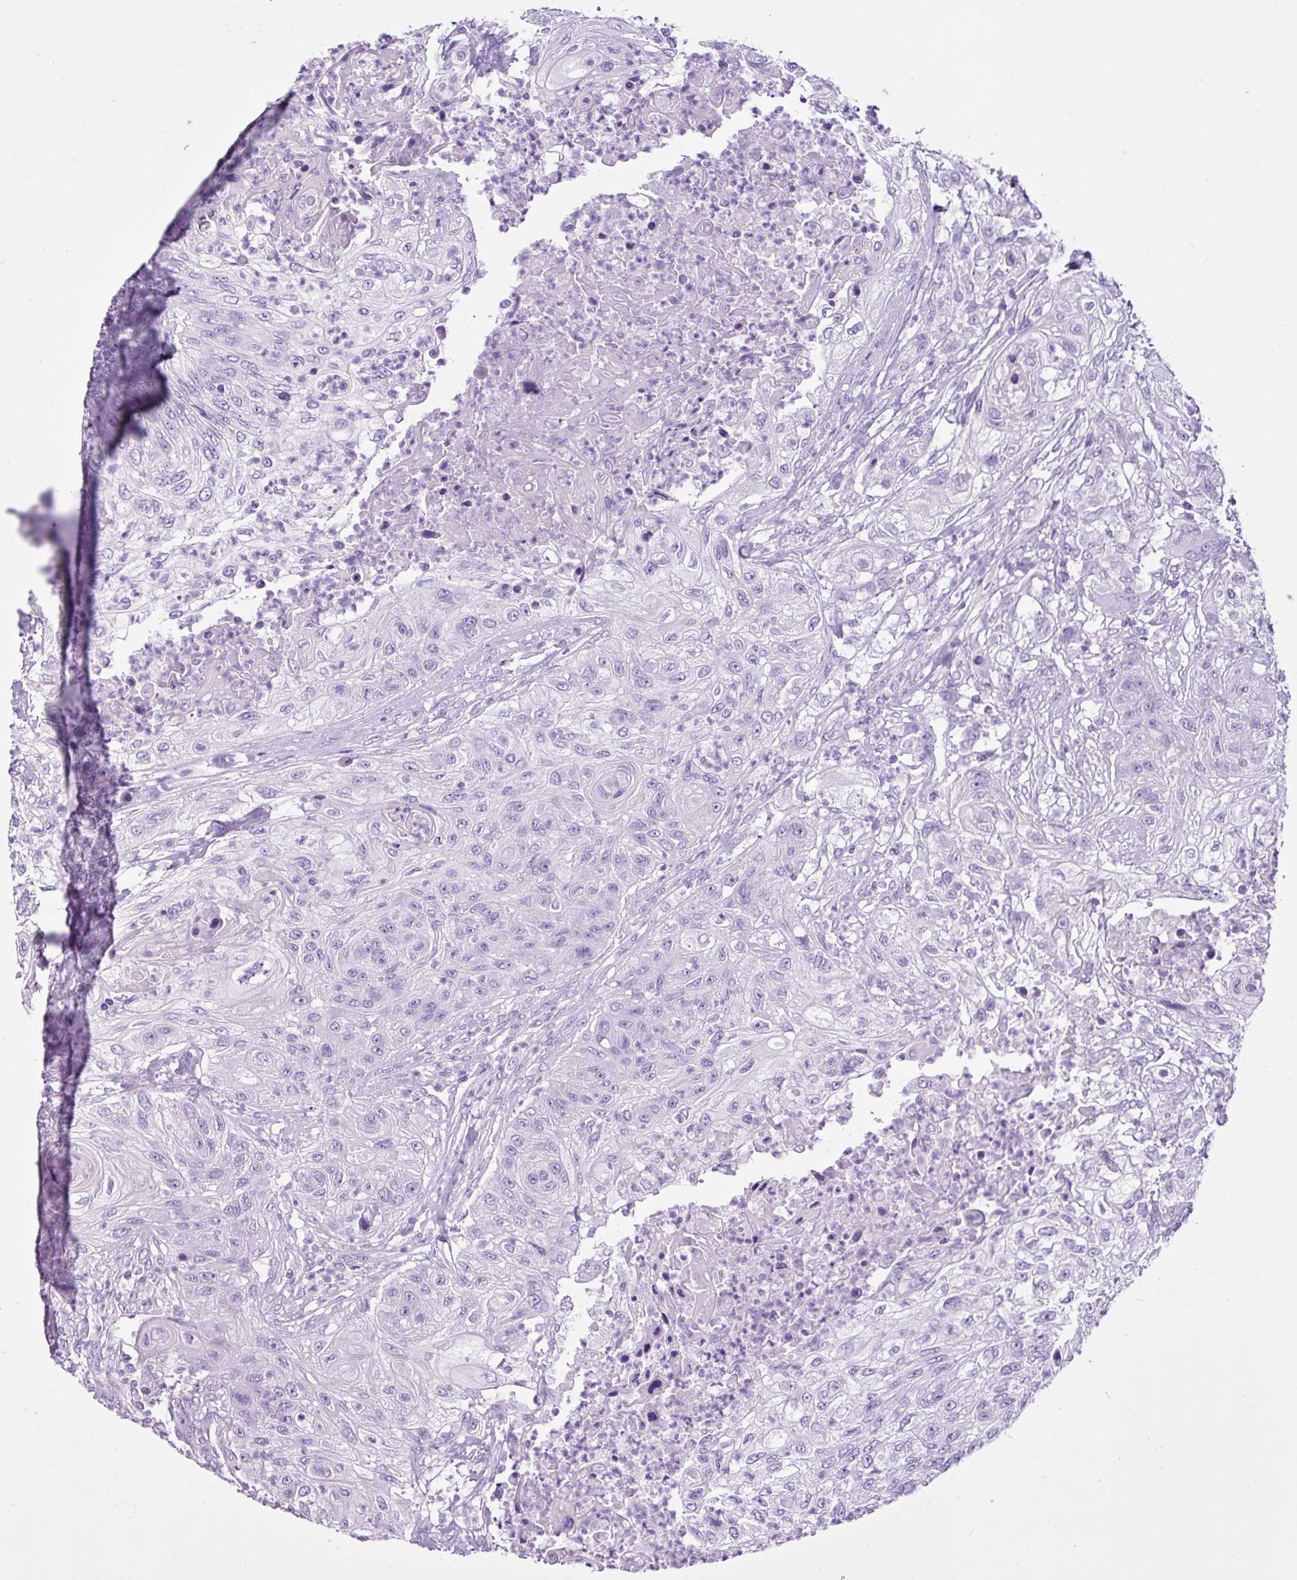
{"staining": {"intensity": "negative", "quantity": "none", "location": "none"}, "tissue": "urothelial cancer", "cell_type": "Tumor cells", "image_type": "cancer", "snomed": [{"axis": "morphology", "description": "Urothelial carcinoma, High grade"}, {"axis": "topography", "description": "Urinary bladder"}], "caption": "A histopathology image of urothelial cancer stained for a protein shows no brown staining in tumor cells.", "gene": "PGR", "patient": {"sex": "female", "age": 60}}